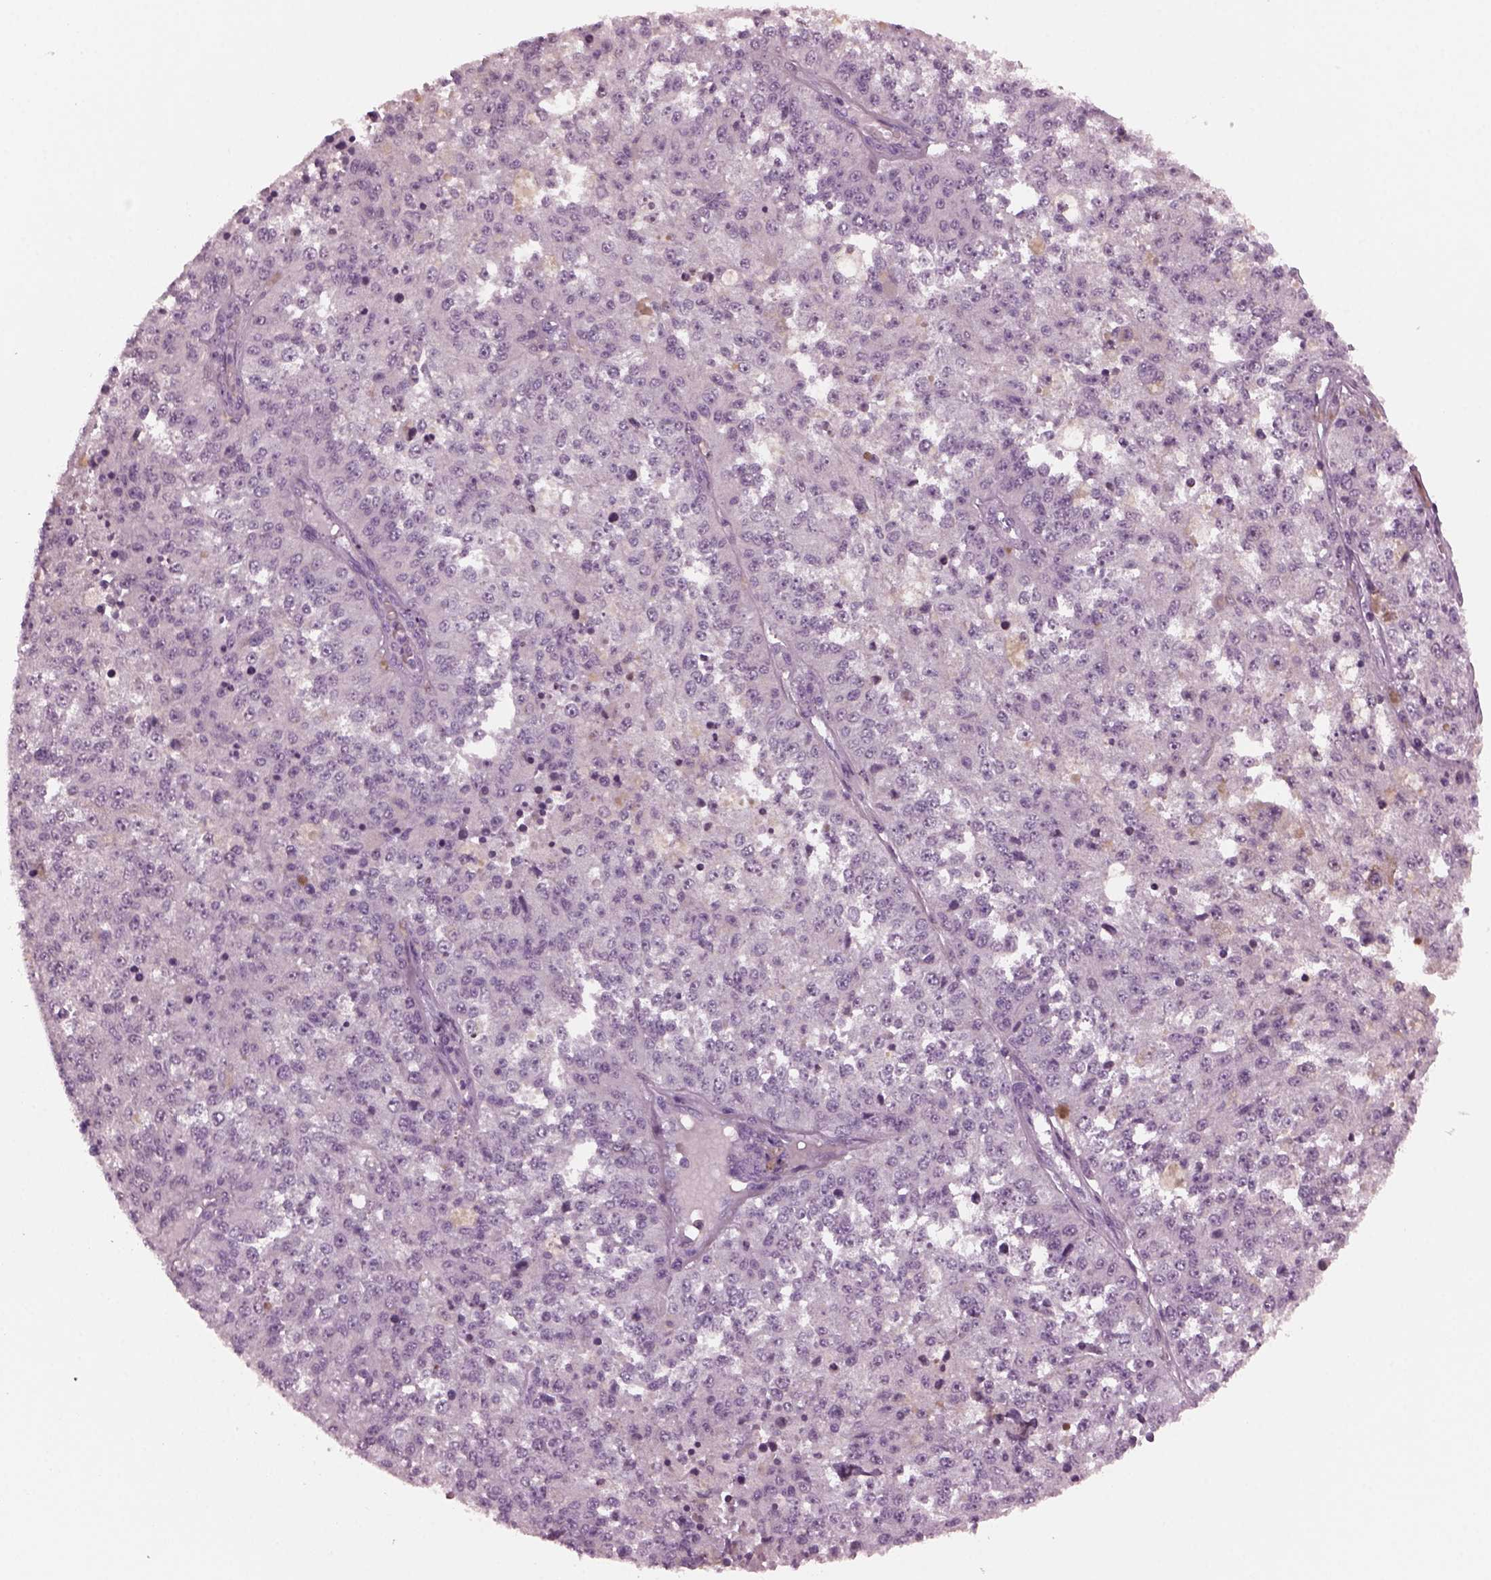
{"staining": {"intensity": "negative", "quantity": "none", "location": "none"}, "tissue": "melanoma", "cell_type": "Tumor cells", "image_type": "cancer", "snomed": [{"axis": "morphology", "description": "Malignant melanoma, Metastatic site"}, {"axis": "topography", "description": "Lymph node"}], "caption": "Immunohistochemistry (IHC) of malignant melanoma (metastatic site) displays no staining in tumor cells. (IHC, brightfield microscopy, high magnification).", "gene": "SHTN1", "patient": {"sex": "female", "age": 64}}